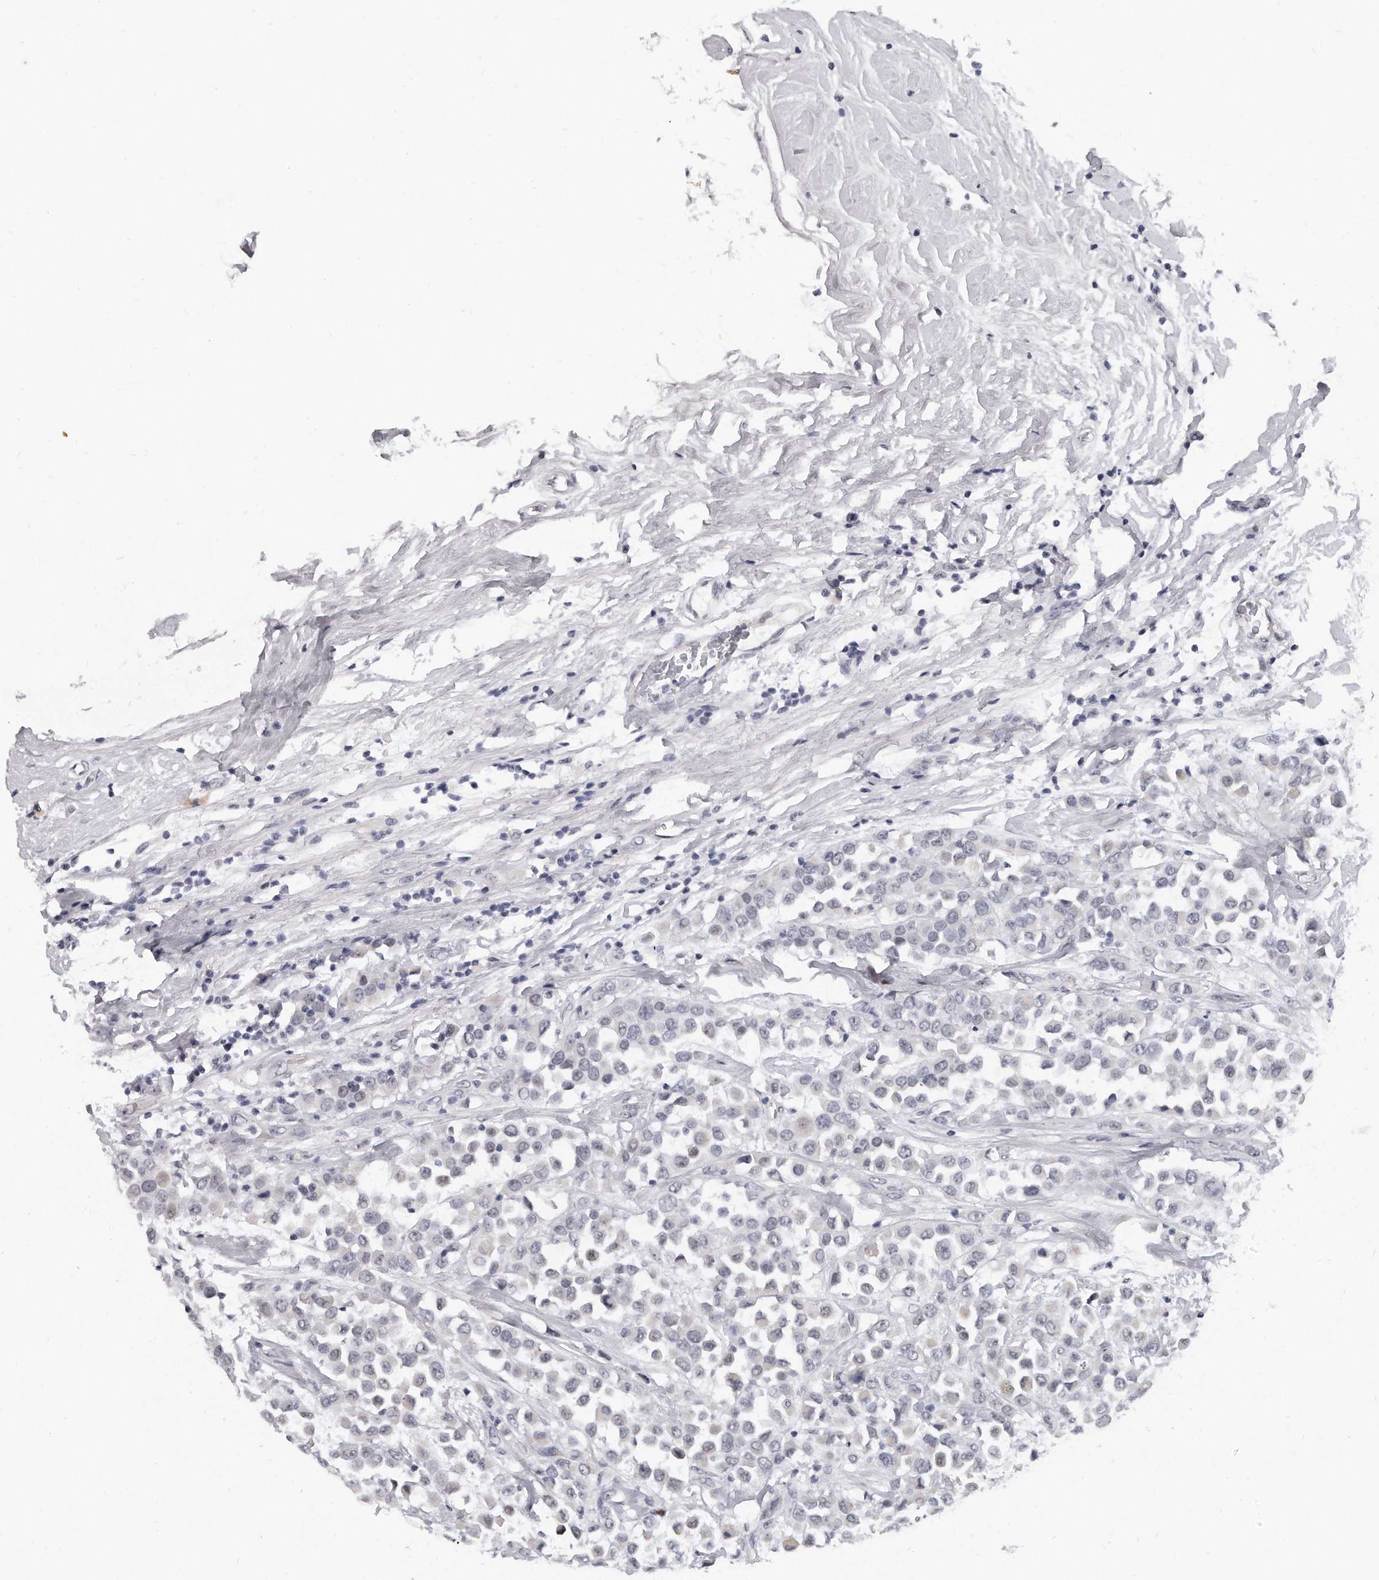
{"staining": {"intensity": "negative", "quantity": "none", "location": "none"}, "tissue": "breast cancer", "cell_type": "Tumor cells", "image_type": "cancer", "snomed": [{"axis": "morphology", "description": "Duct carcinoma"}, {"axis": "topography", "description": "Breast"}], "caption": "Histopathology image shows no protein expression in tumor cells of infiltrating ductal carcinoma (breast) tissue. (DAB IHC with hematoxylin counter stain).", "gene": "TFCP2L1", "patient": {"sex": "female", "age": 61}}